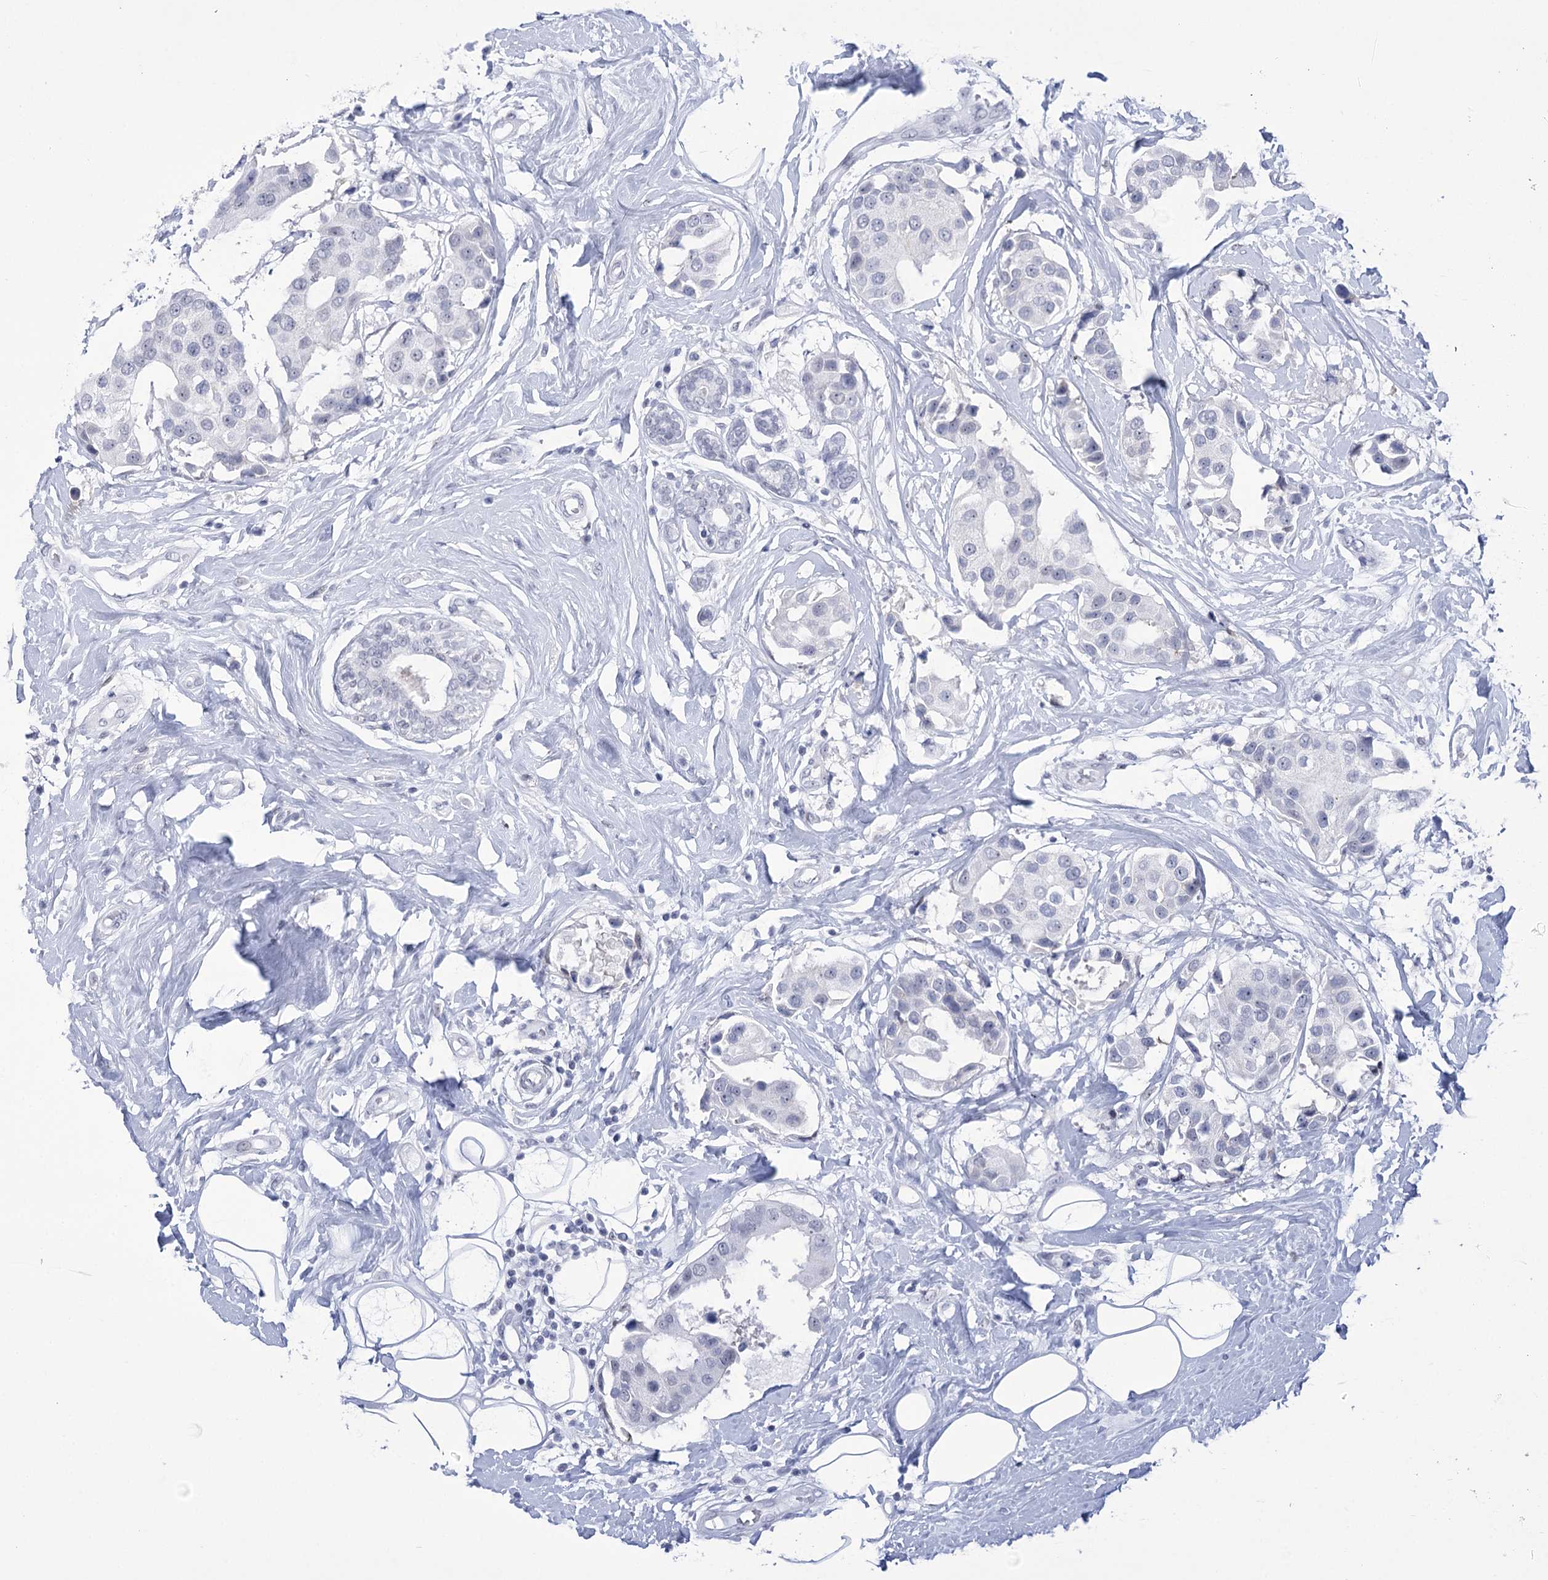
{"staining": {"intensity": "negative", "quantity": "none", "location": "none"}, "tissue": "breast cancer", "cell_type": "Tumor cells", "image_type": "cancer", "snomed": [{"axis": "morphology", "description": "Normal tissue, NOS"}, {"axis": "morphology", "description": "Duct carcinoma"}, {"axis": "topography", "description": "Breast"}], "caption": "Tumor cells are negative for protein expression in human intraductal carcinoma (breast).", "gene": "HORMAD1", "patient": {"sex": "female", "age": 39}}